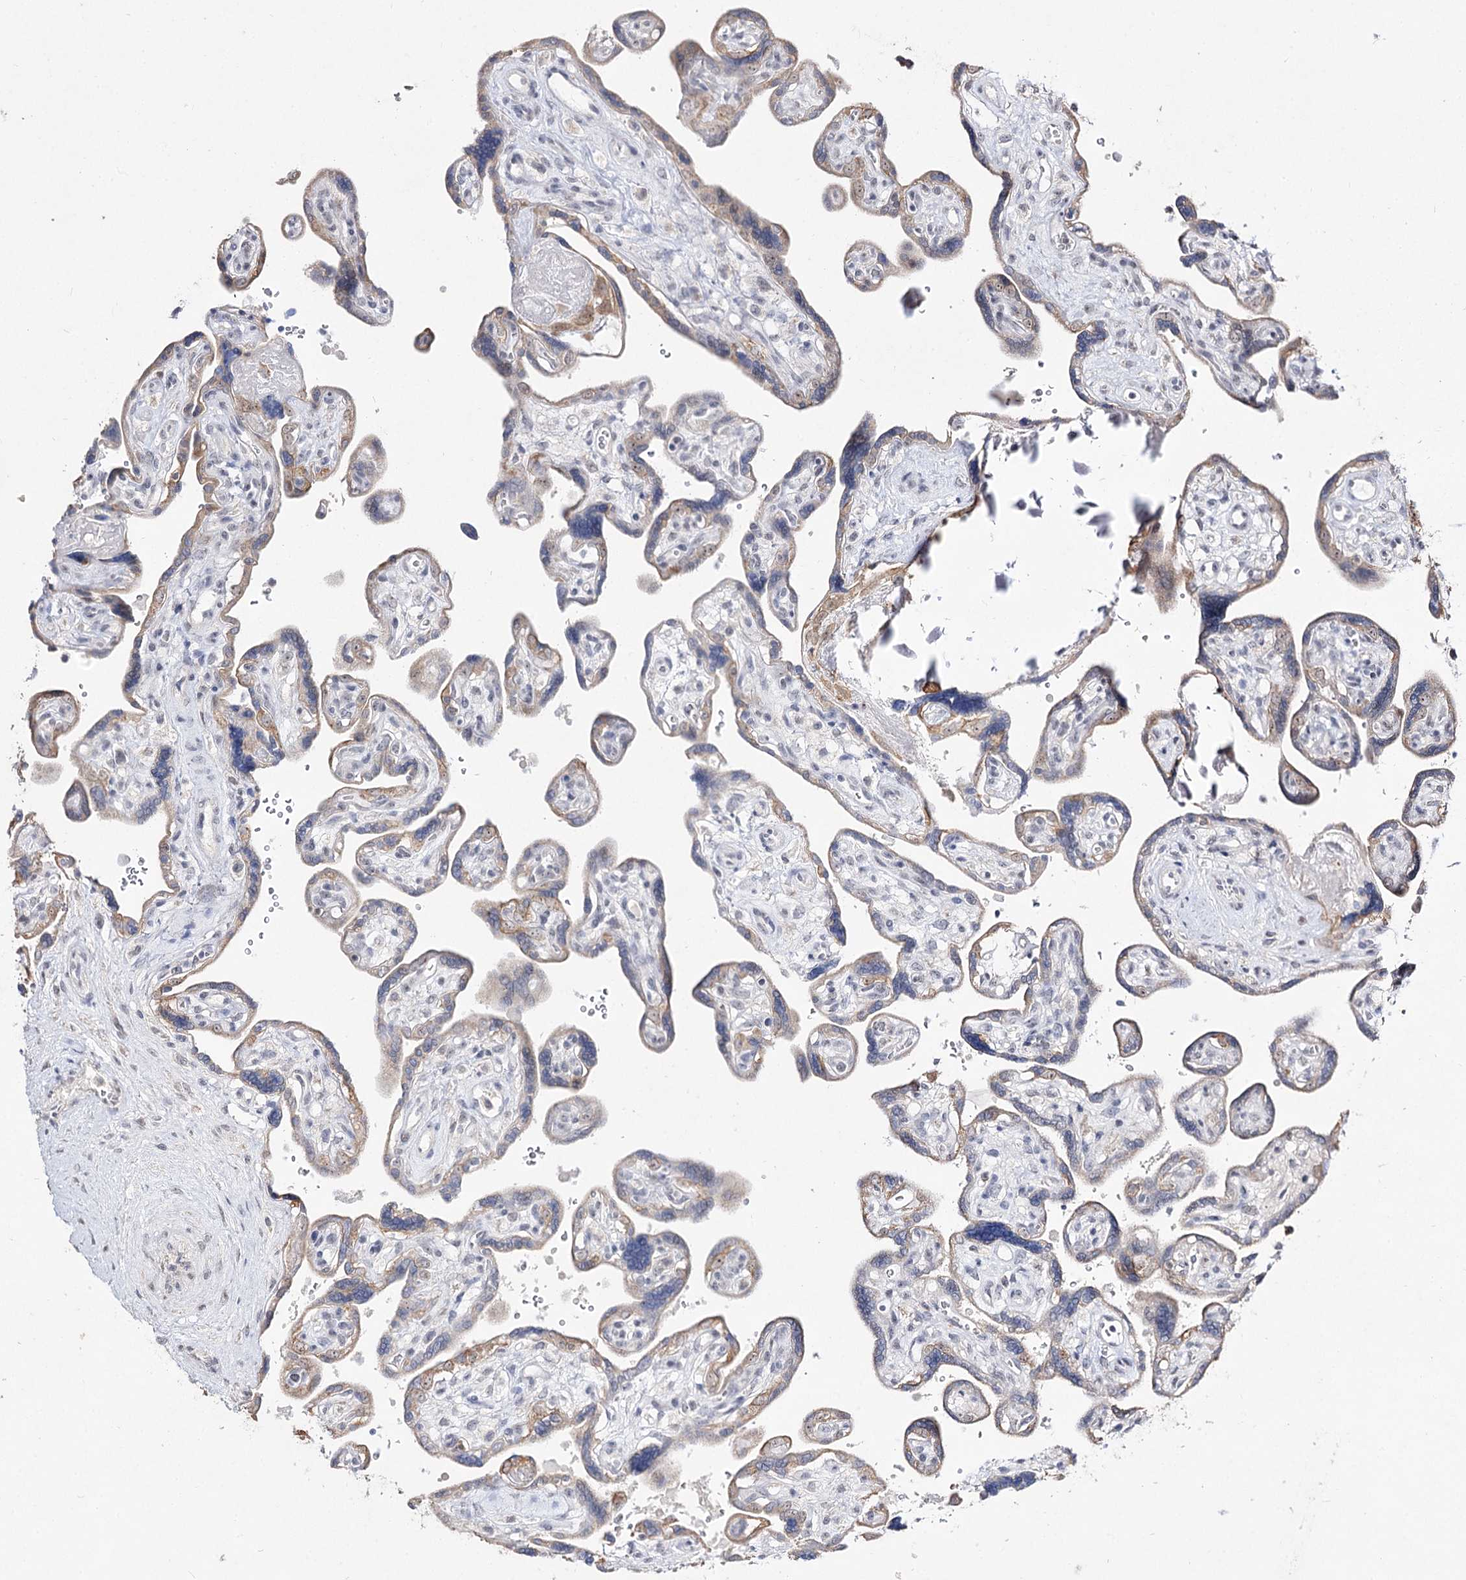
{"staining": {"intensity": "weak", "quantity": "25%-75%", "location": "cytoplasmic/membranous,nuclear"}, "tissue": "placenta", "cell_type": "Trophoblastic cells", "image_type": "normal", "snomed": [{"axis": "morphology", "description": "Normal tissue, NOS"}, {"axis": "topography", "description": "Placenta"}], "caption": "Immunohistochemical staining of unremarkable human placenta reveals low levels of weak cytoplasmic/membranous,nuclear expression in approximately 25%-75% of trophoblastic cells.", "gene": "DDX50", "patient": {"sex": "female", "age": 39}}